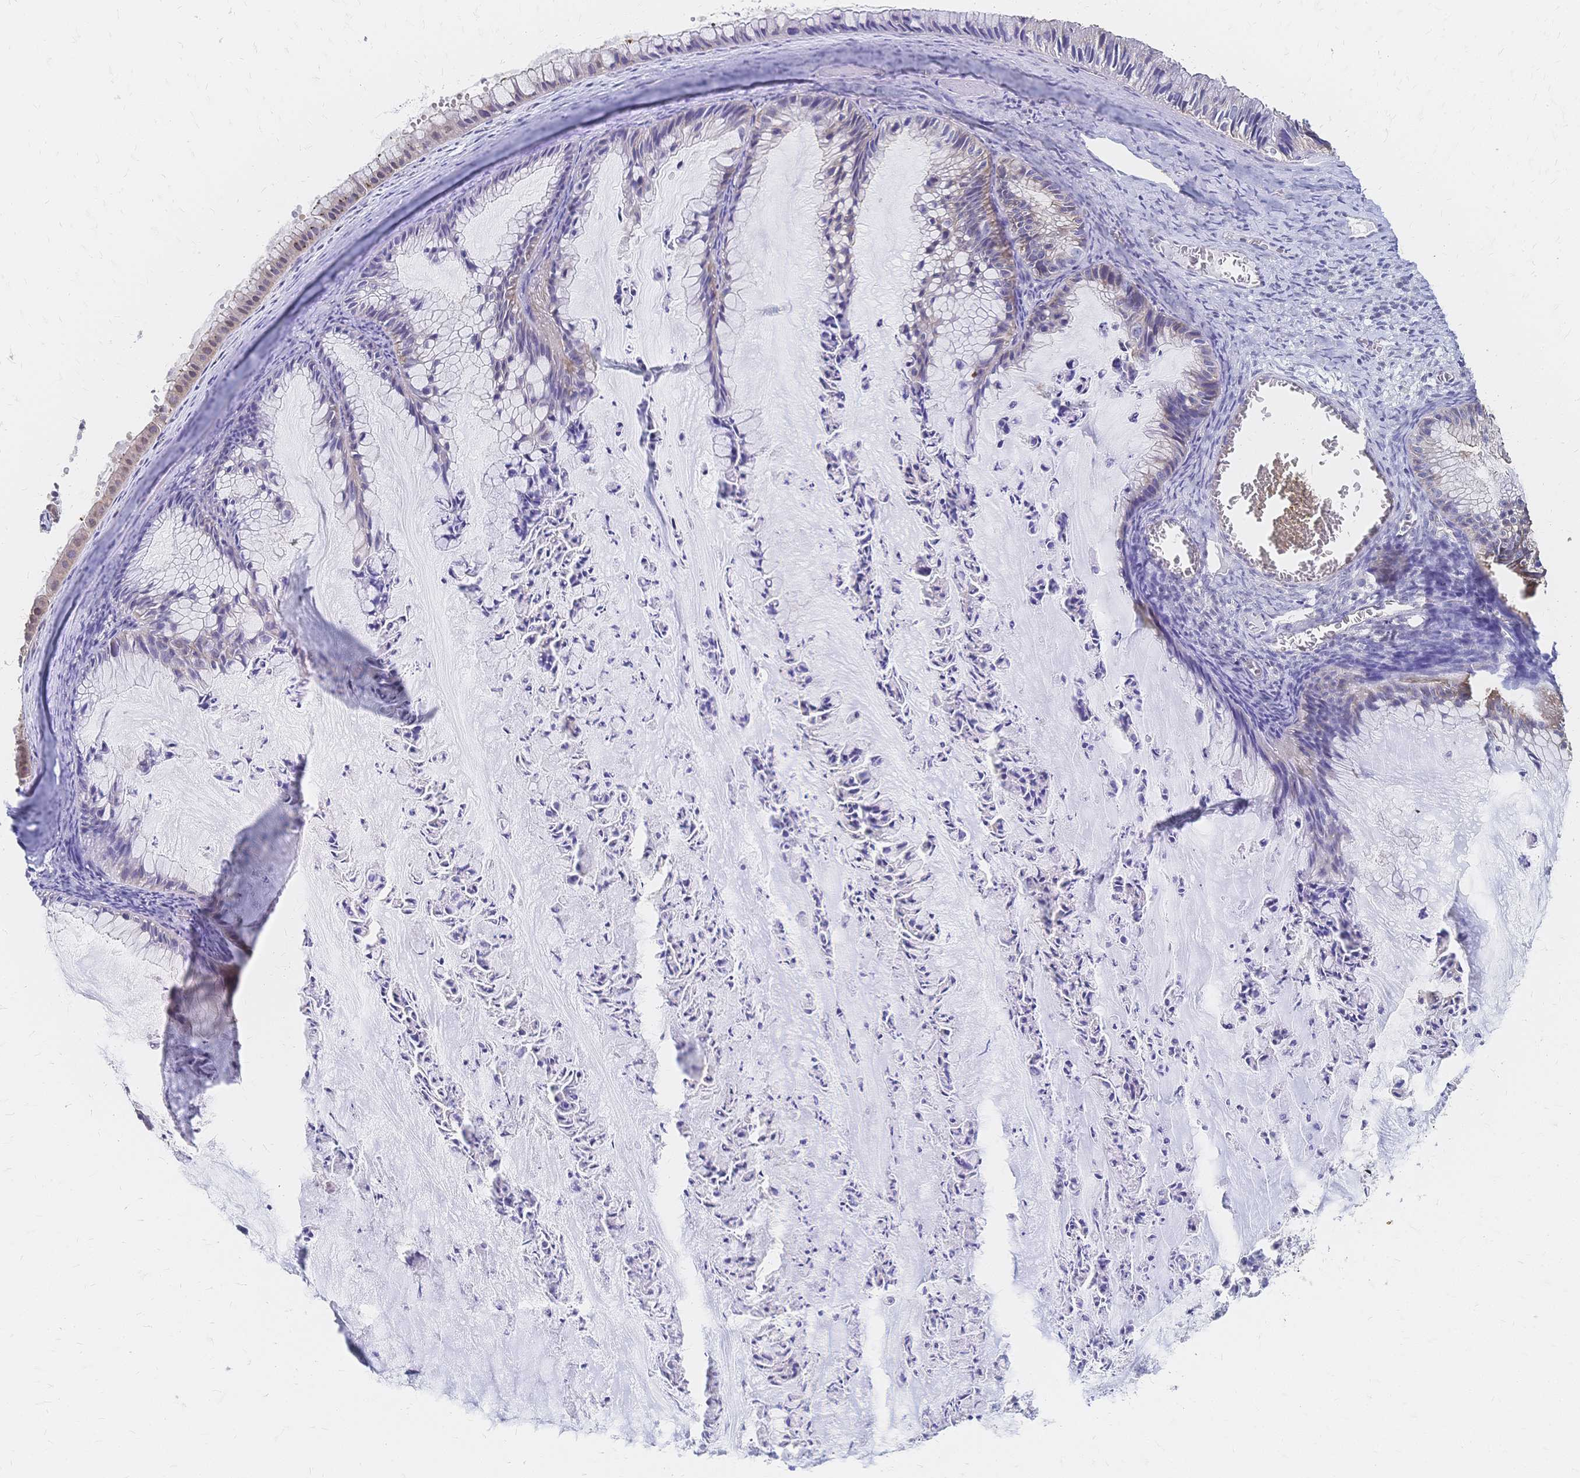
{"staining": {"intensity": "negative", "quantity": "none", "location": "none"}, "tissue": "ovarian cancer", "cell_type": "Tumor cells", "image_type": "cancer", "snomed": [{"axis": "morphology", "description": "Cystadenocarcinoma, mucinous, NOS"}, {"axis": "topography", "description": "Ovary"}], "caption": "Immunohistochemical staining of human ovarian cancer shows no significant positivity in tumor cells.", "gene": "SLC5A1", "patient": {"sex": "female", "age": 72}}